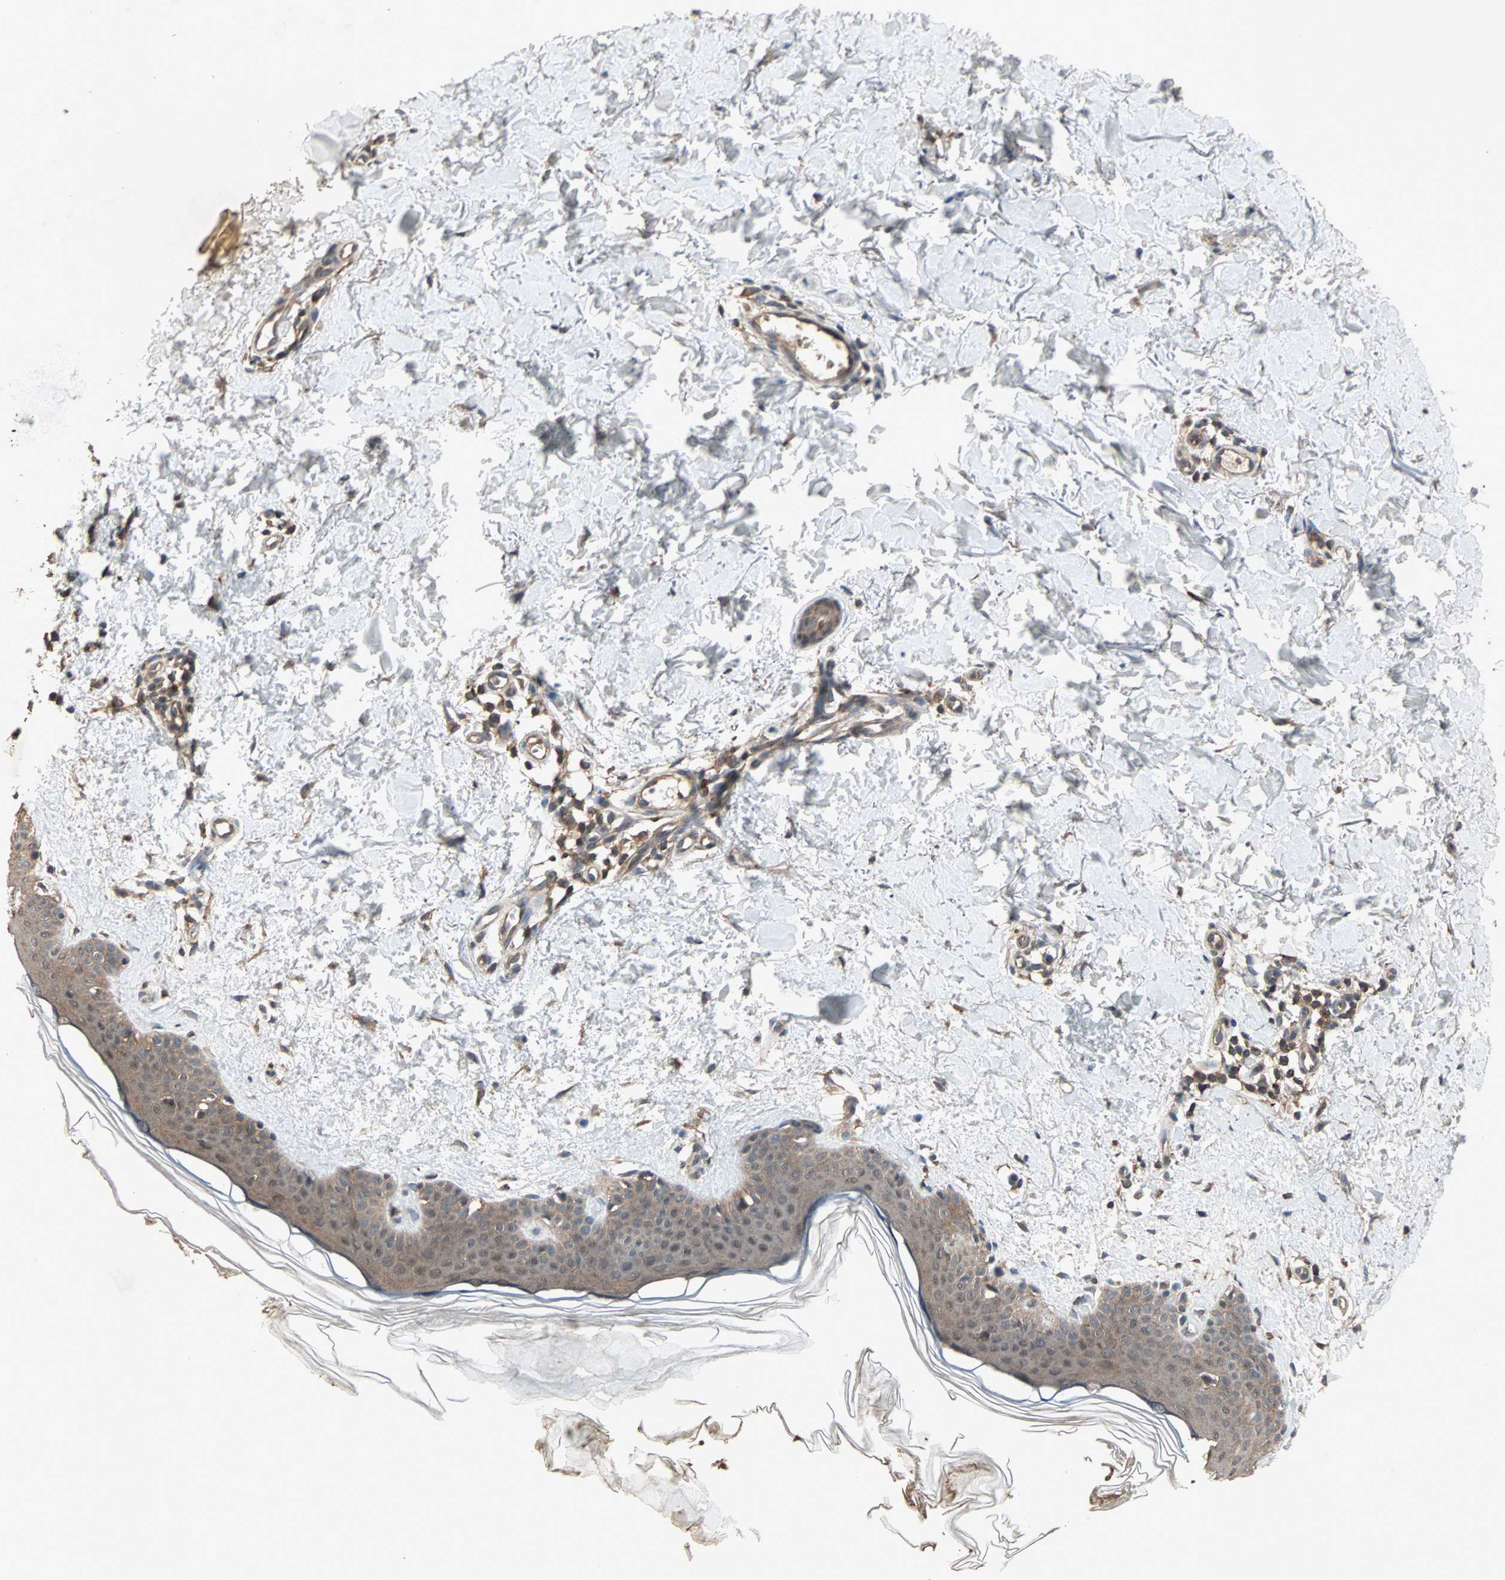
{"staining": {"intensity": "moderate", "quantity": ">75%", "location": "cytoplasmic/membranous"}, "tissue": "skin", "cell_type": "Fibroblasts", "image_type": "normal", "snomed": [{"axis": "morphology", "description": "Normal tissue, NOS"}, {"axis": "topography", "description": "Skin"}], "caption": "Protein positivity by IHC shows moderate cytoplasmic/membranous positivity in about >75% of fibroblasts in unremarkable skin. (DAB (3,3'-diaminobenzidine) IHC with brightfield microscopy, high magnification).", "gene": "UBAC1", "patient": {"sex": "female", "age": 56}}